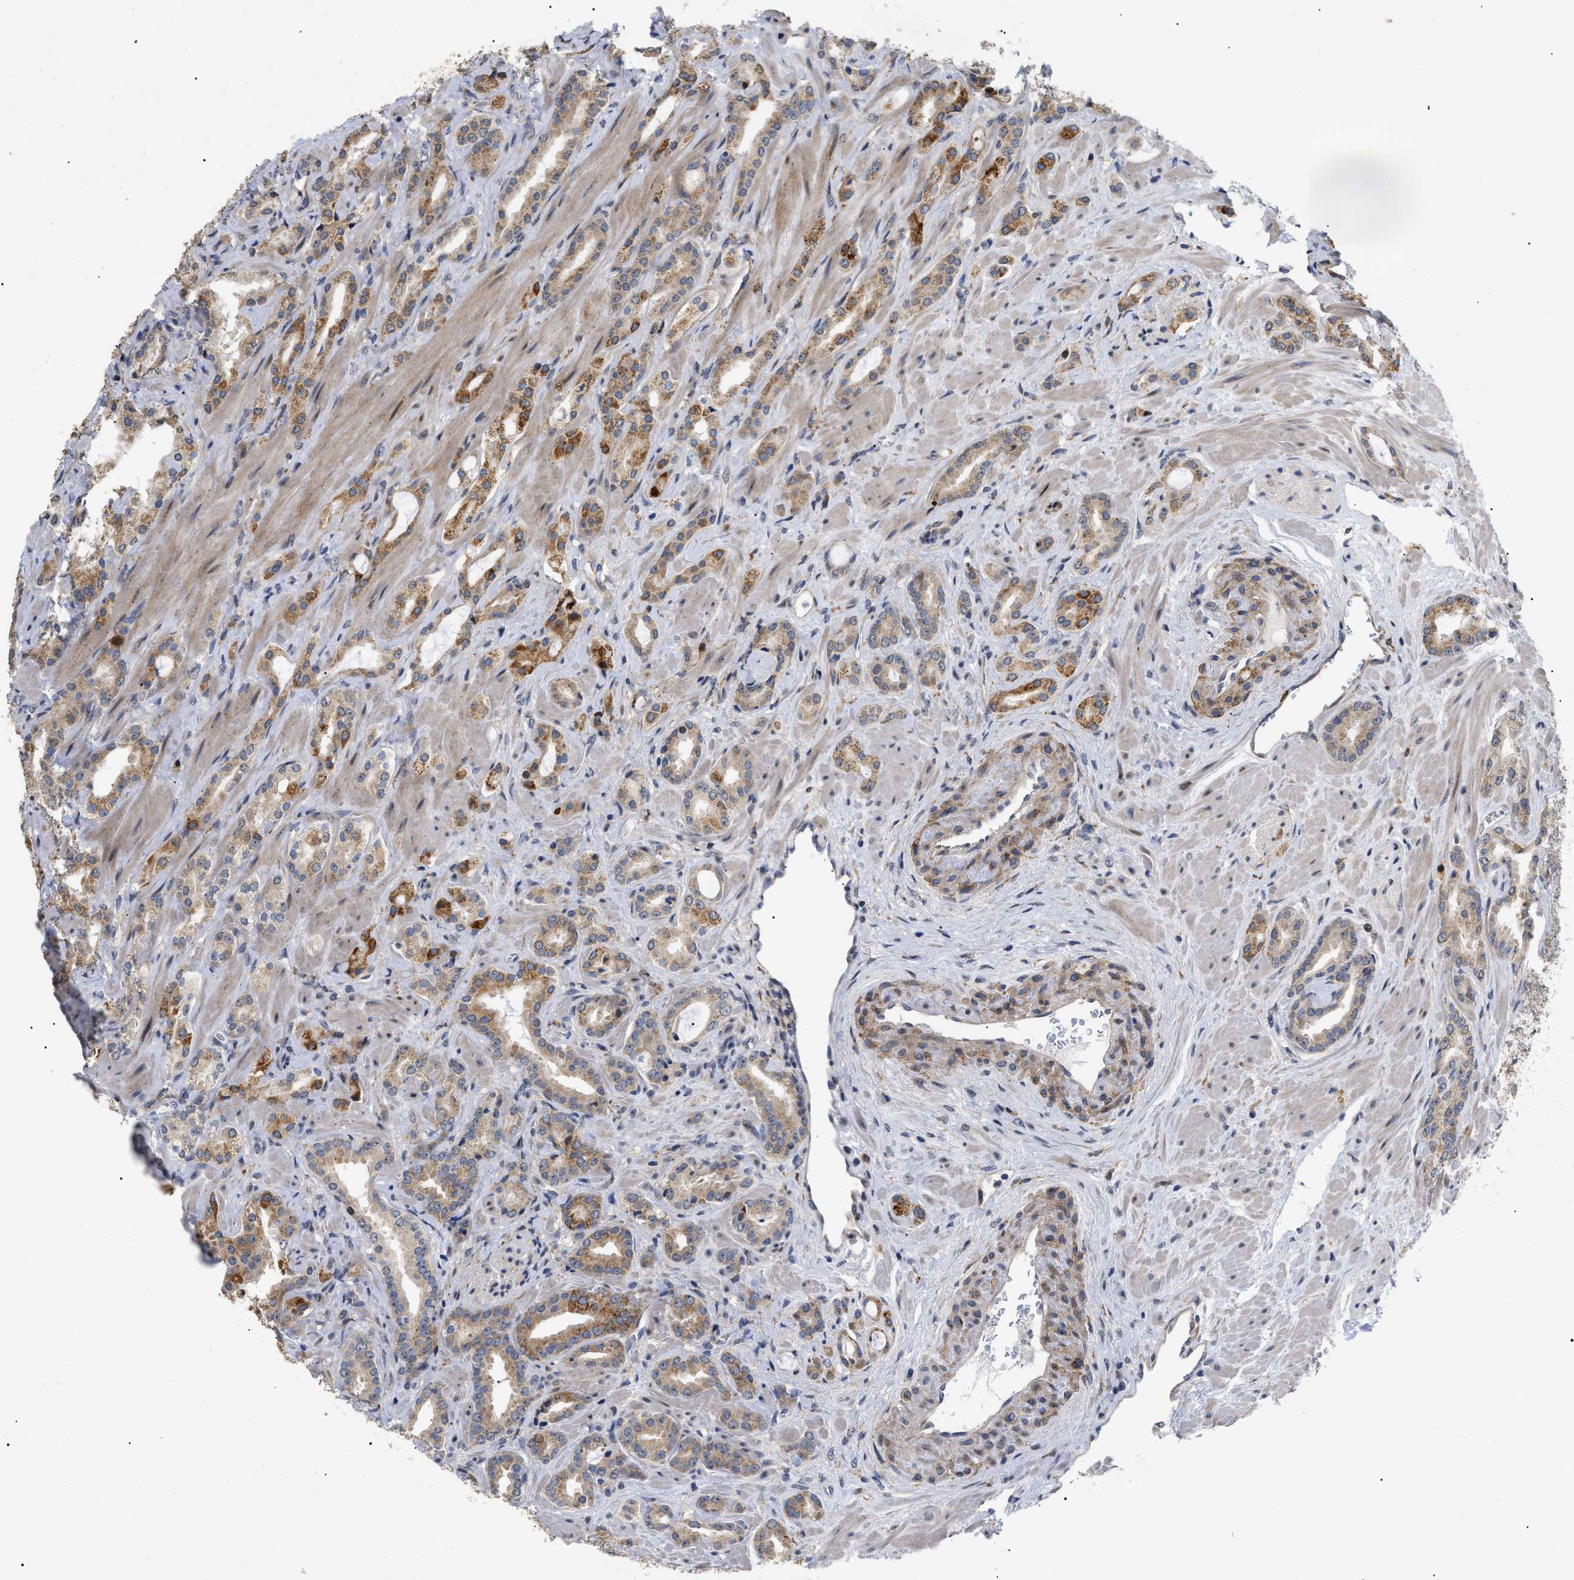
{"staining": {"intensity": "moderate", "quantity": ">75%", "location": "cytoplasmic/membranous"}, "tissue": "prostate cancer", "cell_type": "Tumor cells", "image_type": "cancer", "snomed": [{"axis": "morphology", "description": "Adenocarcinoma, High grade"}, {"axis": "topography", "description": "Prostate"}], "caption": "Tumor cells exhibit medium levels of moderate cytoplasmic/membranous expression in approximately >75% of cells in prostate cancer.", "gene": "SFXN5", "patient": {"sex": "male", "age": 64}}